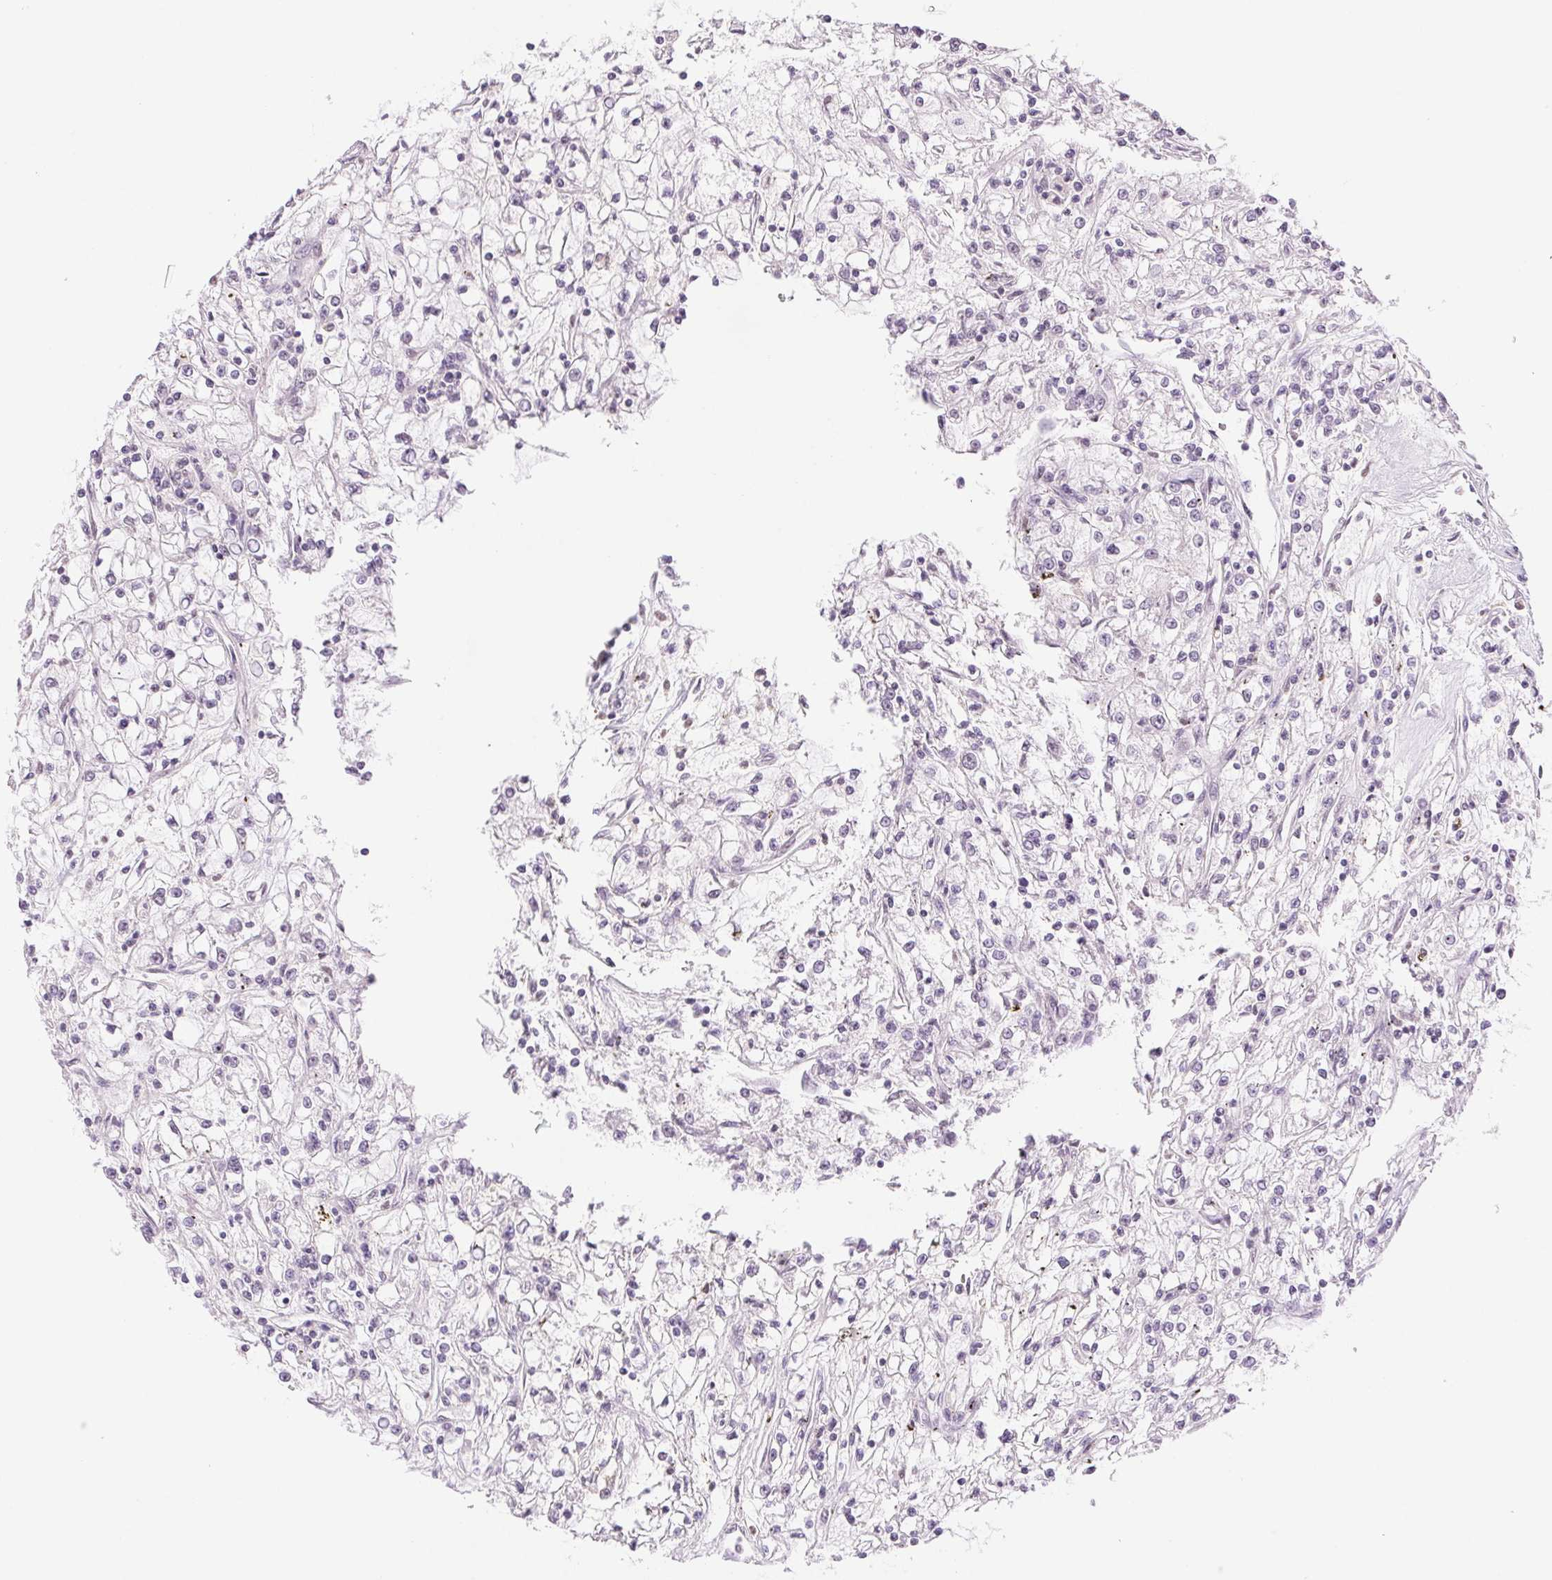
{"staining": {"intensity": "negative", "quantity": "none", "location": "none"}, "tissue": "renal cancer", "cell_type": "Tumor cells", "image_type": "cancer", "snomed": [{"axis": "morphology", "description": "Adenocarcinoma, NOS"}, {"axis": "topography", "description": "Kidney"}], "caption": "Tumor cells are negative for brown protein staining in renal cancer (adenocarcinoma).", "gene": "RPRD1B", "patient": {"sex": "female", "age": 59}}